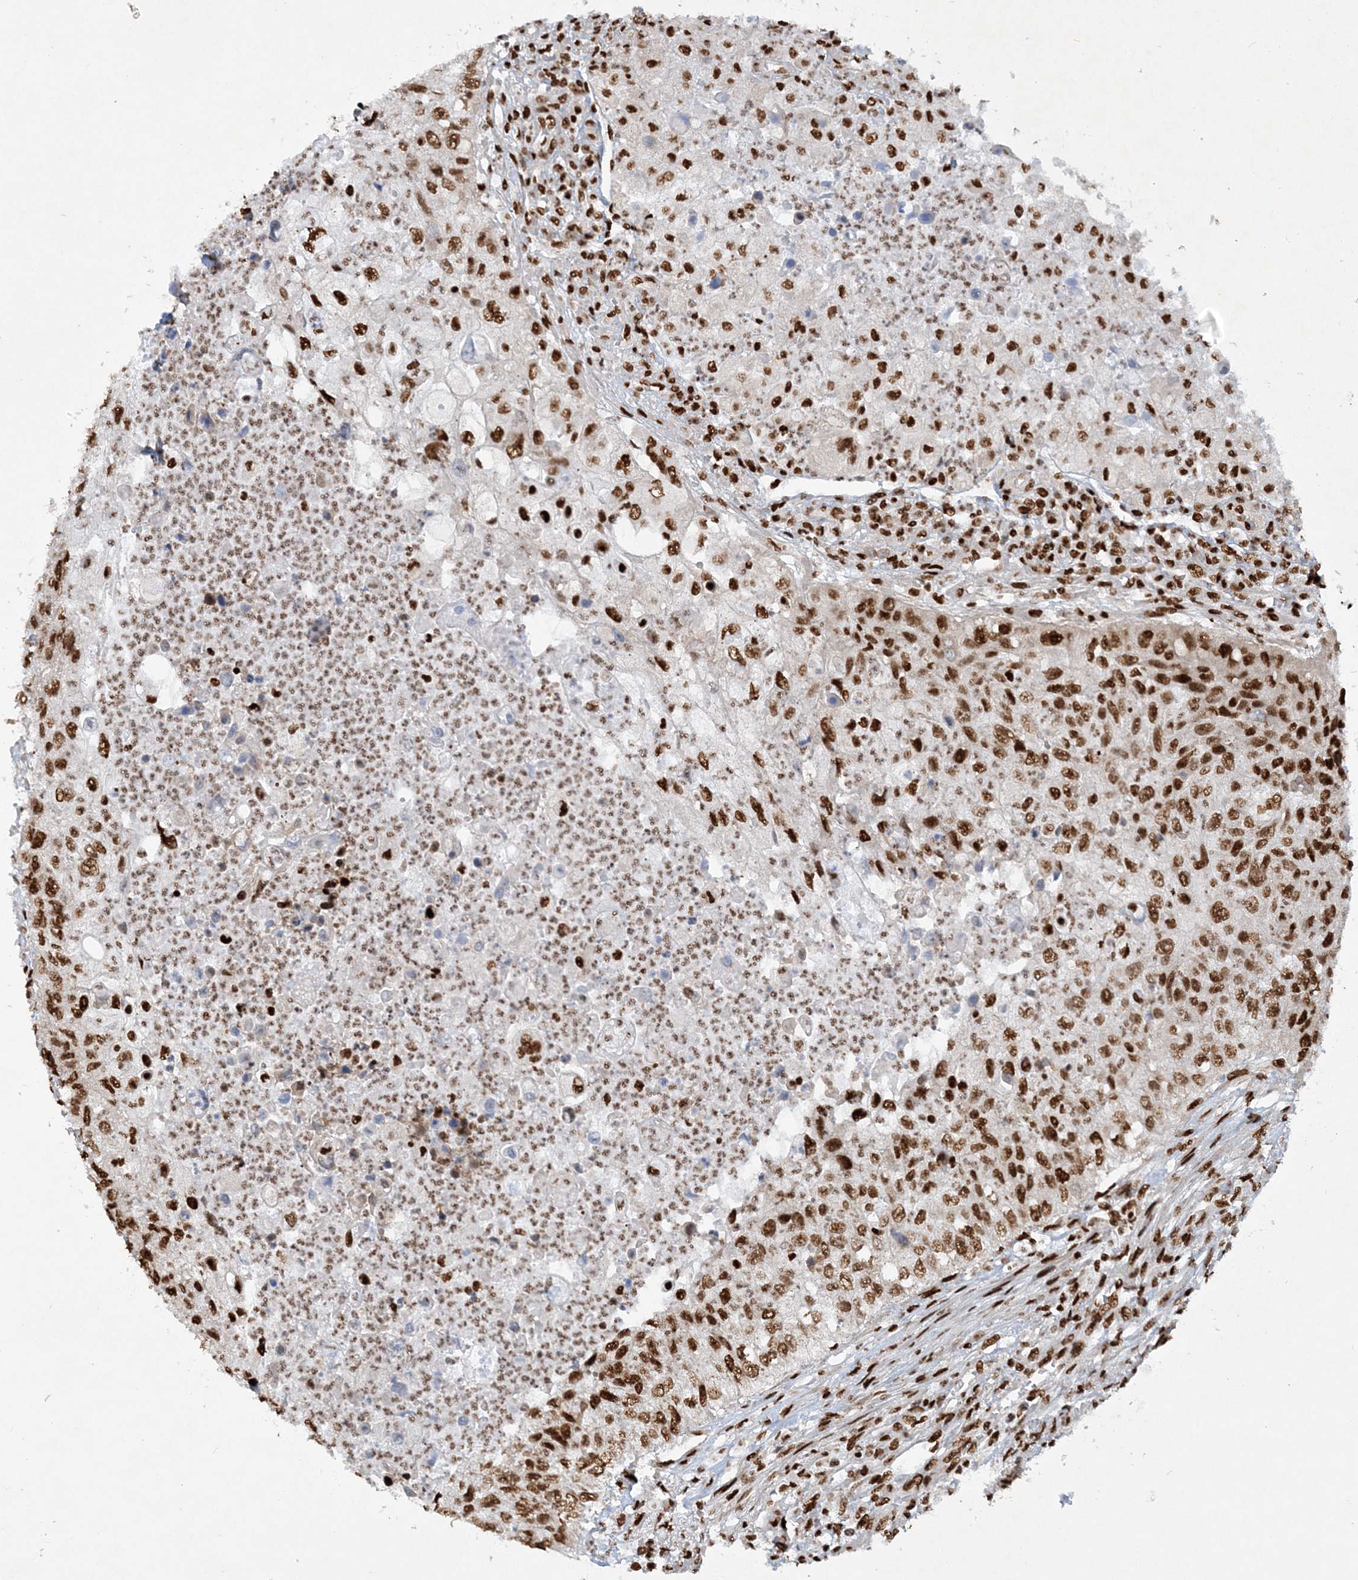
{"staining": {"intensity": "strong", "quantity": ">75%", "location": "nuclear"}, "tissue": "urothelial cancer", "cell_type": "Tumor cells", "image_type": "cancer", "snomed": [{"axis": "morphology", "description": "Urothelial carcinoma, High grade"}, {"axis": "topography", "description": "Urinary bladder"}], "caption": "Immunohistochemical staining of high-grade urothelial carcinoma demonstrates high levels of strong nuclear protein staining in about >75% of tumor cells. The staining was performed using DAB (3,3'-diaminobenzidine) to visualize the protein expression in brown, while the nuclei were stained in blue with hematoxylin (Magnification: 20x).", "gene": "DELE1", "patient": {"sex": "female", "age": 60}}